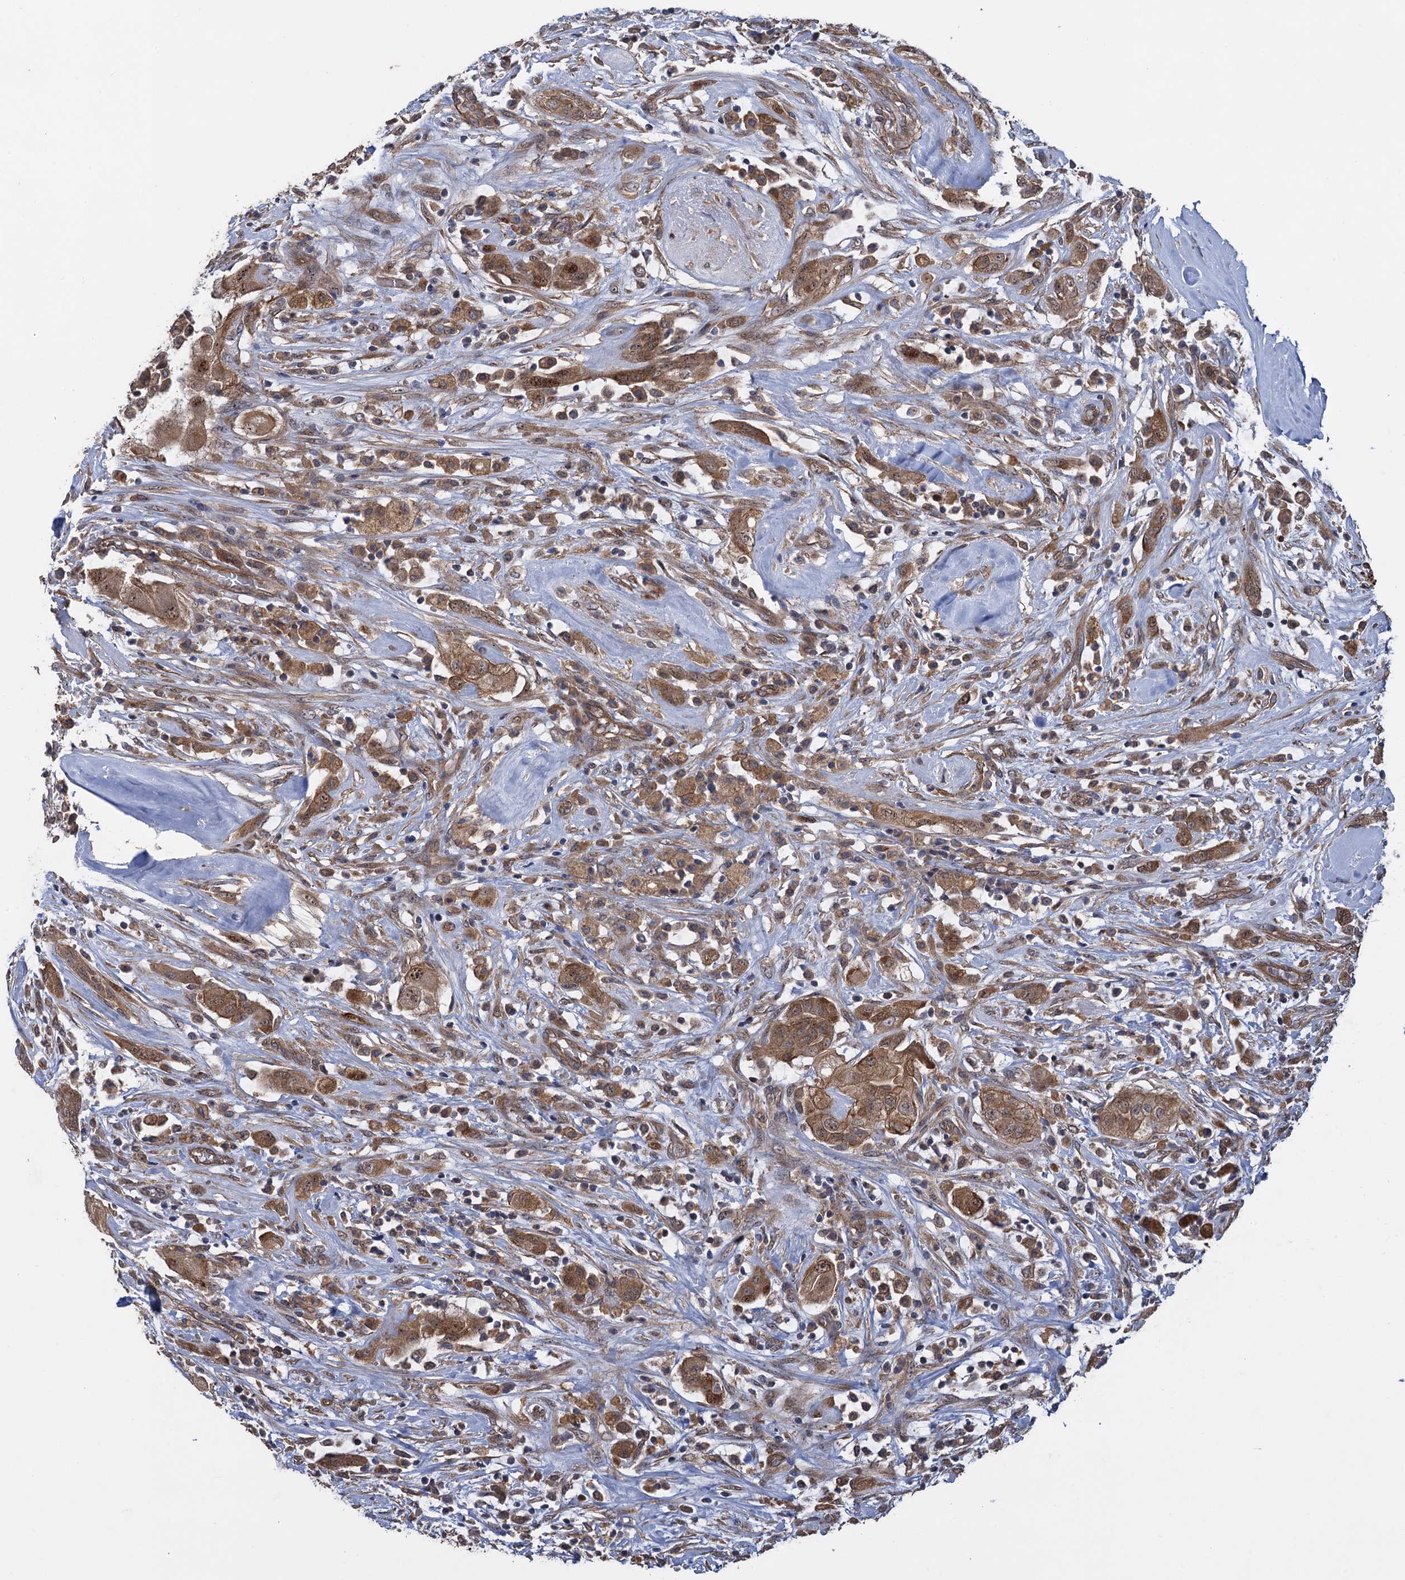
{"staining": {"intensity": "moderate", "quantity": ">75%", "location": "cytoplasmic/membranous,nuclear"}, "tissue": "thyroid cancer", "cell_type": "Tumor cells", "image_type": "cancer", "snomed": [{"axis": "morphology", "description": "Papillary adenocarcinoma, NOS"}, {"axis": "topography", "description": "Thyroid gland"}], "caption": "A brown stain shows moderate cytoplasmic/membranous and nuclear positivity of a protein in thyroid papillary adenocarcinoma tumor cells.", "gene": "HAUS1", "patient": {"sex": "female", "age": 59}}